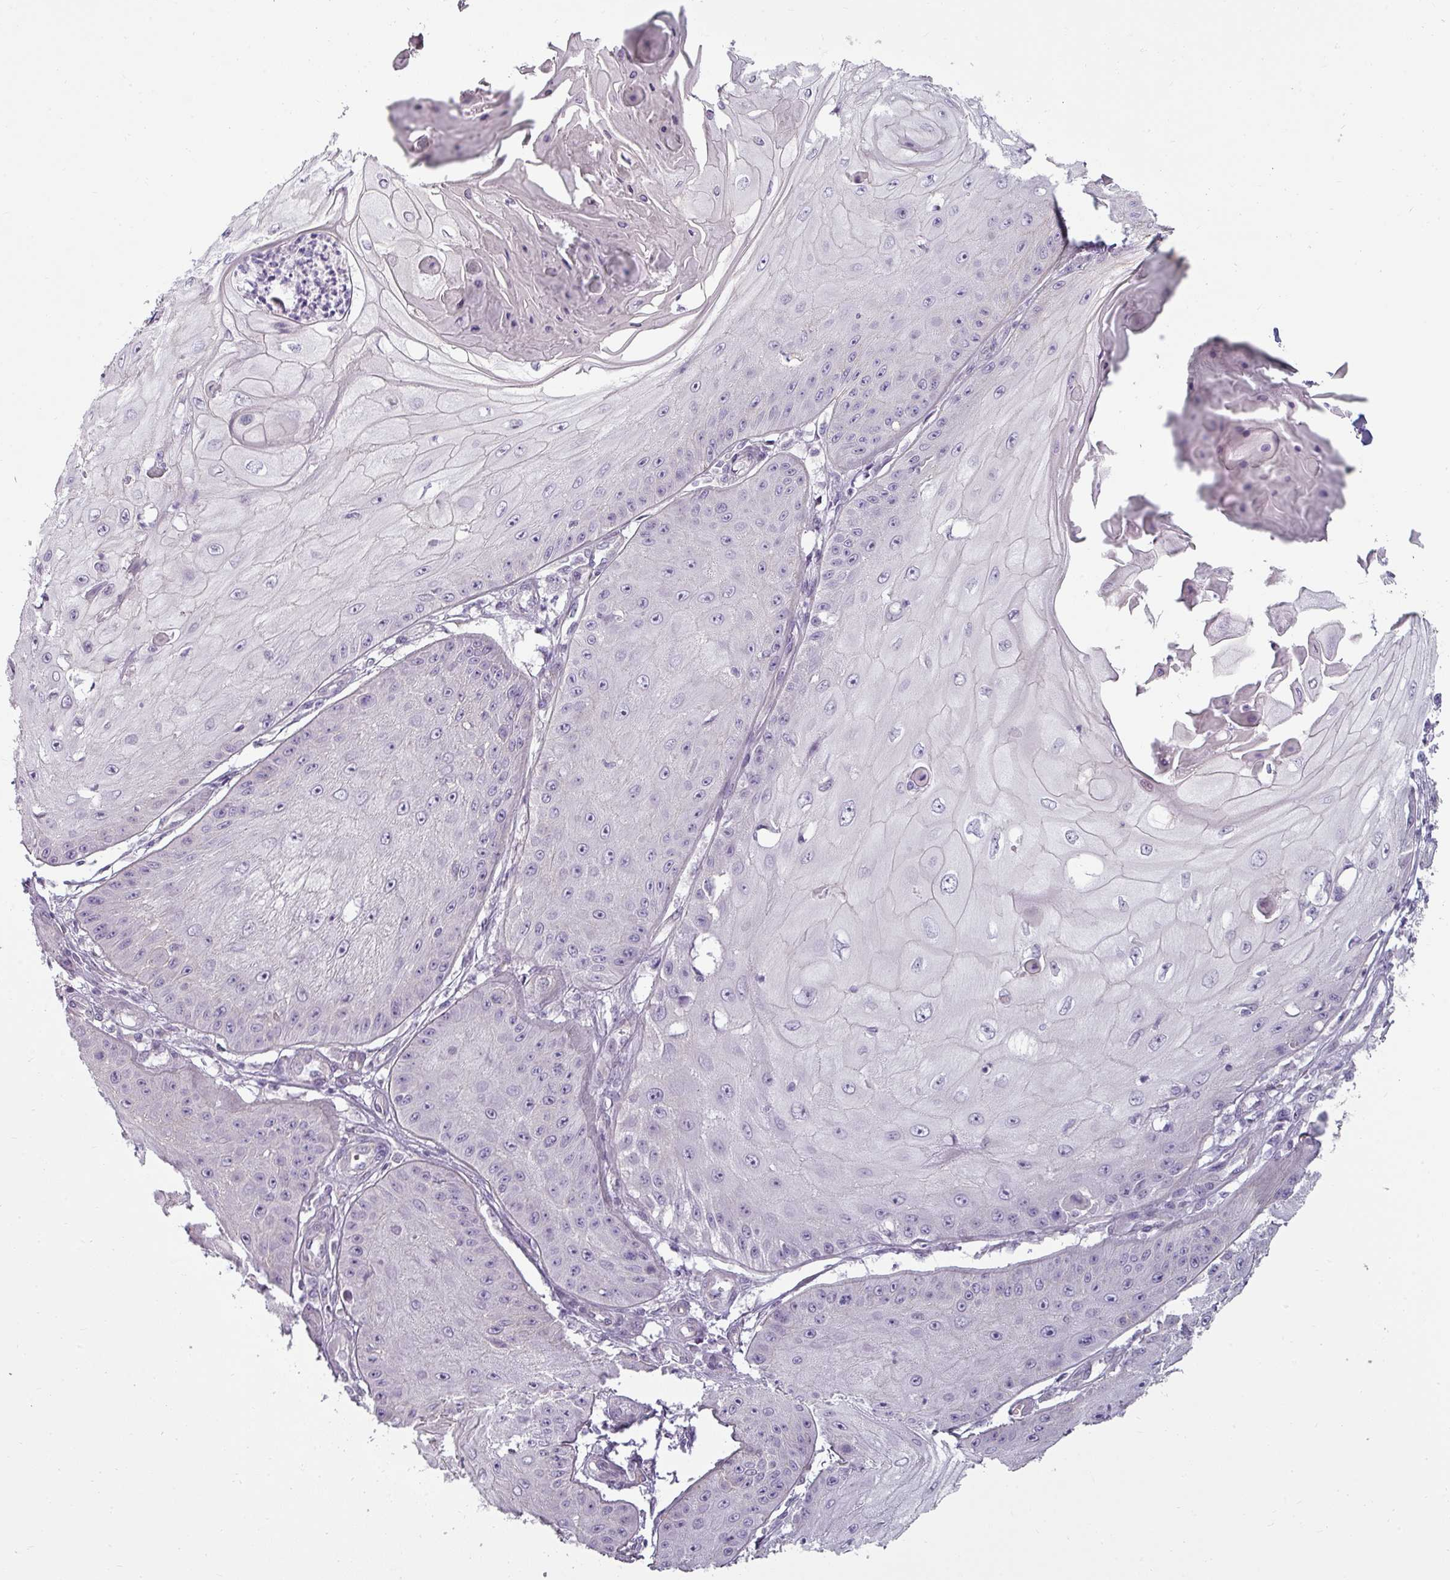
{"staining": {"intensity": "negative", "quantity": "none", "location": "none"}, "tissue": "skin cancer", "cell_type": "Tumor cells", "image_type": "cancer", "snomed": [{"axis": "morphology", "description": "Squamous cell carcinoma, NOS"}, {"axis": "topography", "description": "Skin"}], "caption": "The image exhibits no staining of tumor cells in squamous cell carcinoma (skin).", "gene": "ASB1", "patient": {"sex": "male", "age": 70}}